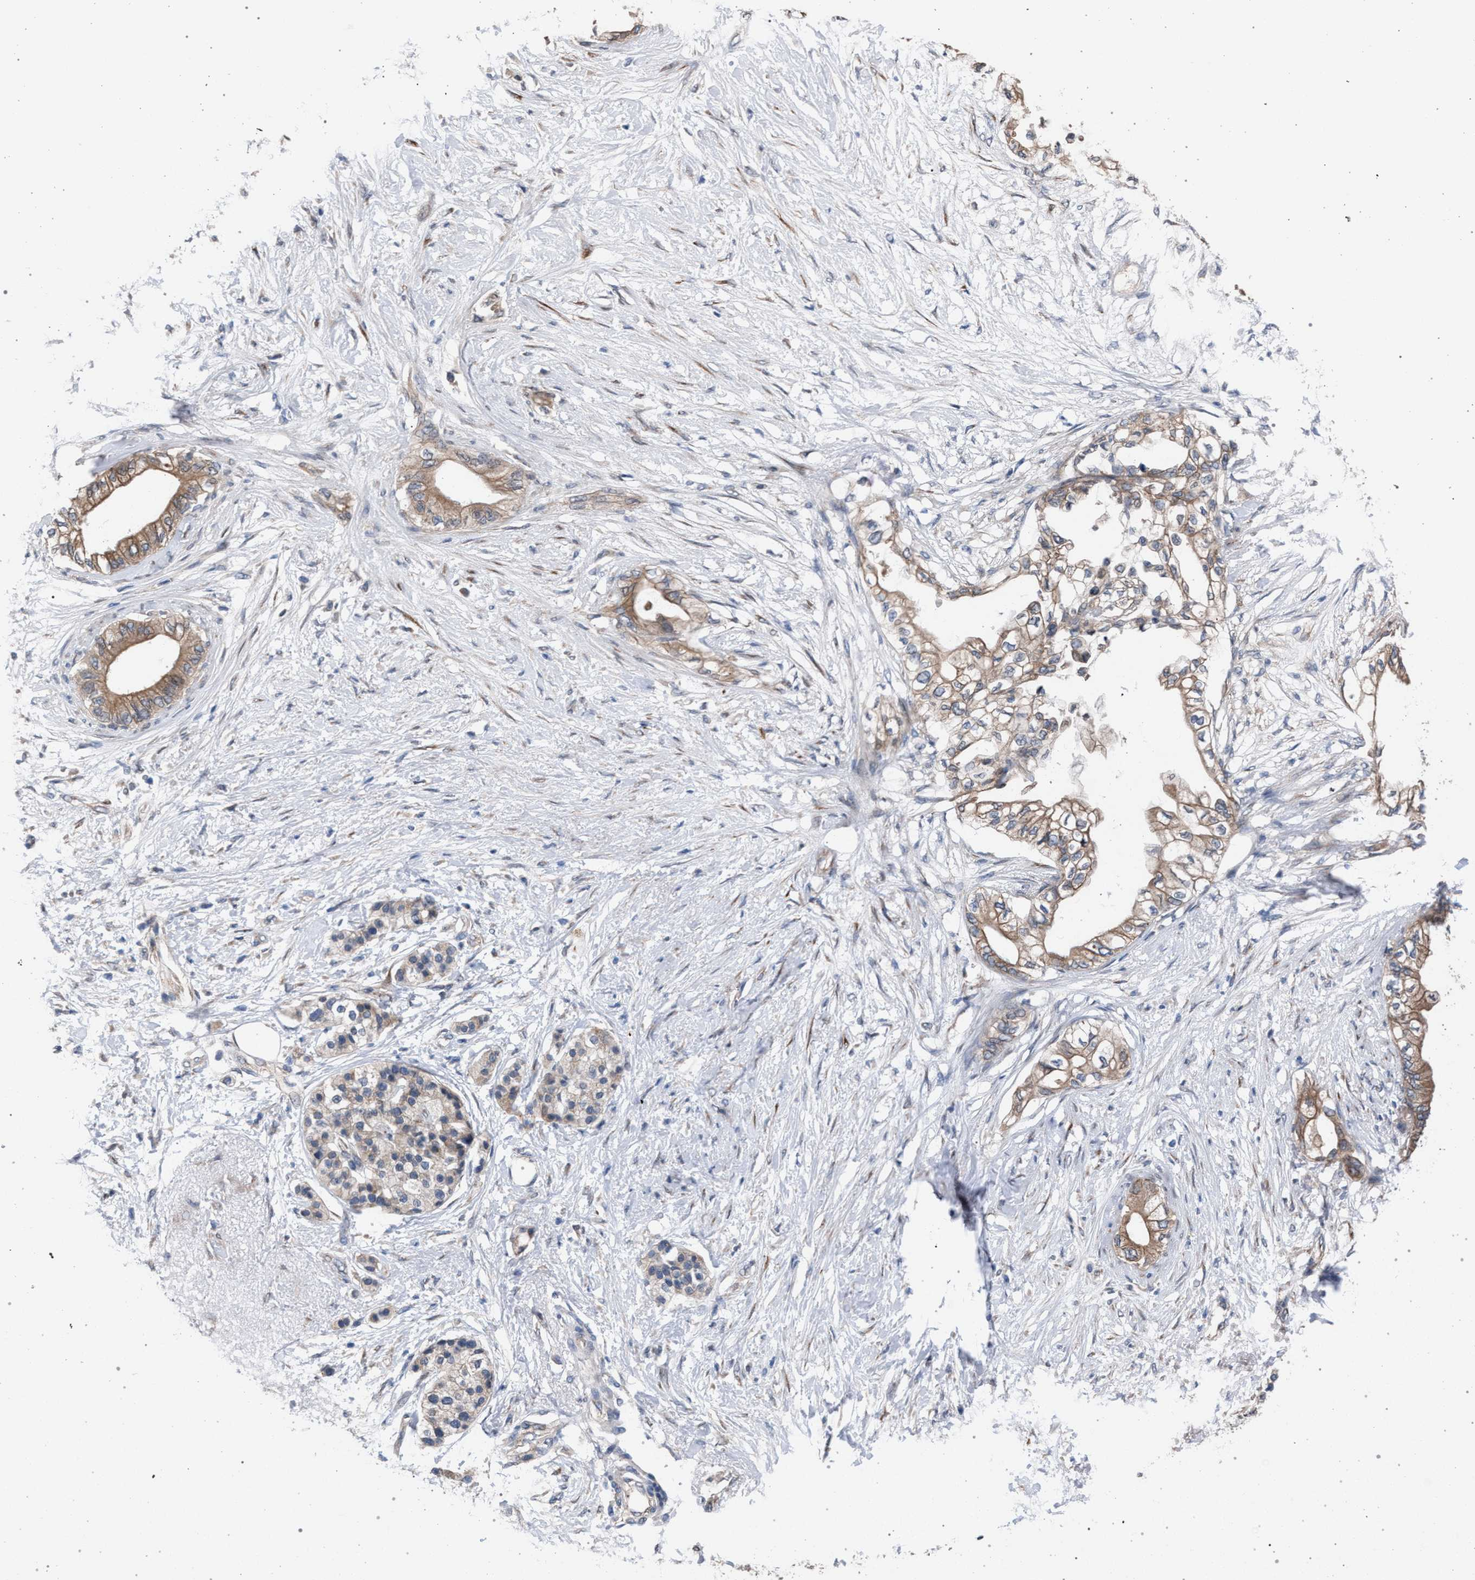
{"staining": {"intensity": "moderate", "quantity": ">75%", "location": "cytoplasmic/membranous"}, "tissue": "pancreatic cancer", "cell_type": "Tumor cells", "image_type": "cancer", "snomed": [{"axis": "morphology", "description": "Normal tissue, NOS"}, {"axis": "morphology", "description": "Adenocarcinoma, NOS"}, {"axis": "topography", "description": "Pancreas"}, {"axis": "topography", "description": "Duodenum"}], "caption": "Pancreatic cancer was stained to show a protein in brown. There is medium levels of moderate cytoplasmic/membranous positivity in about >75% of tumor cells.", "gene": "ARPC5L", "patient": {"sex": "female", "age": 60}}